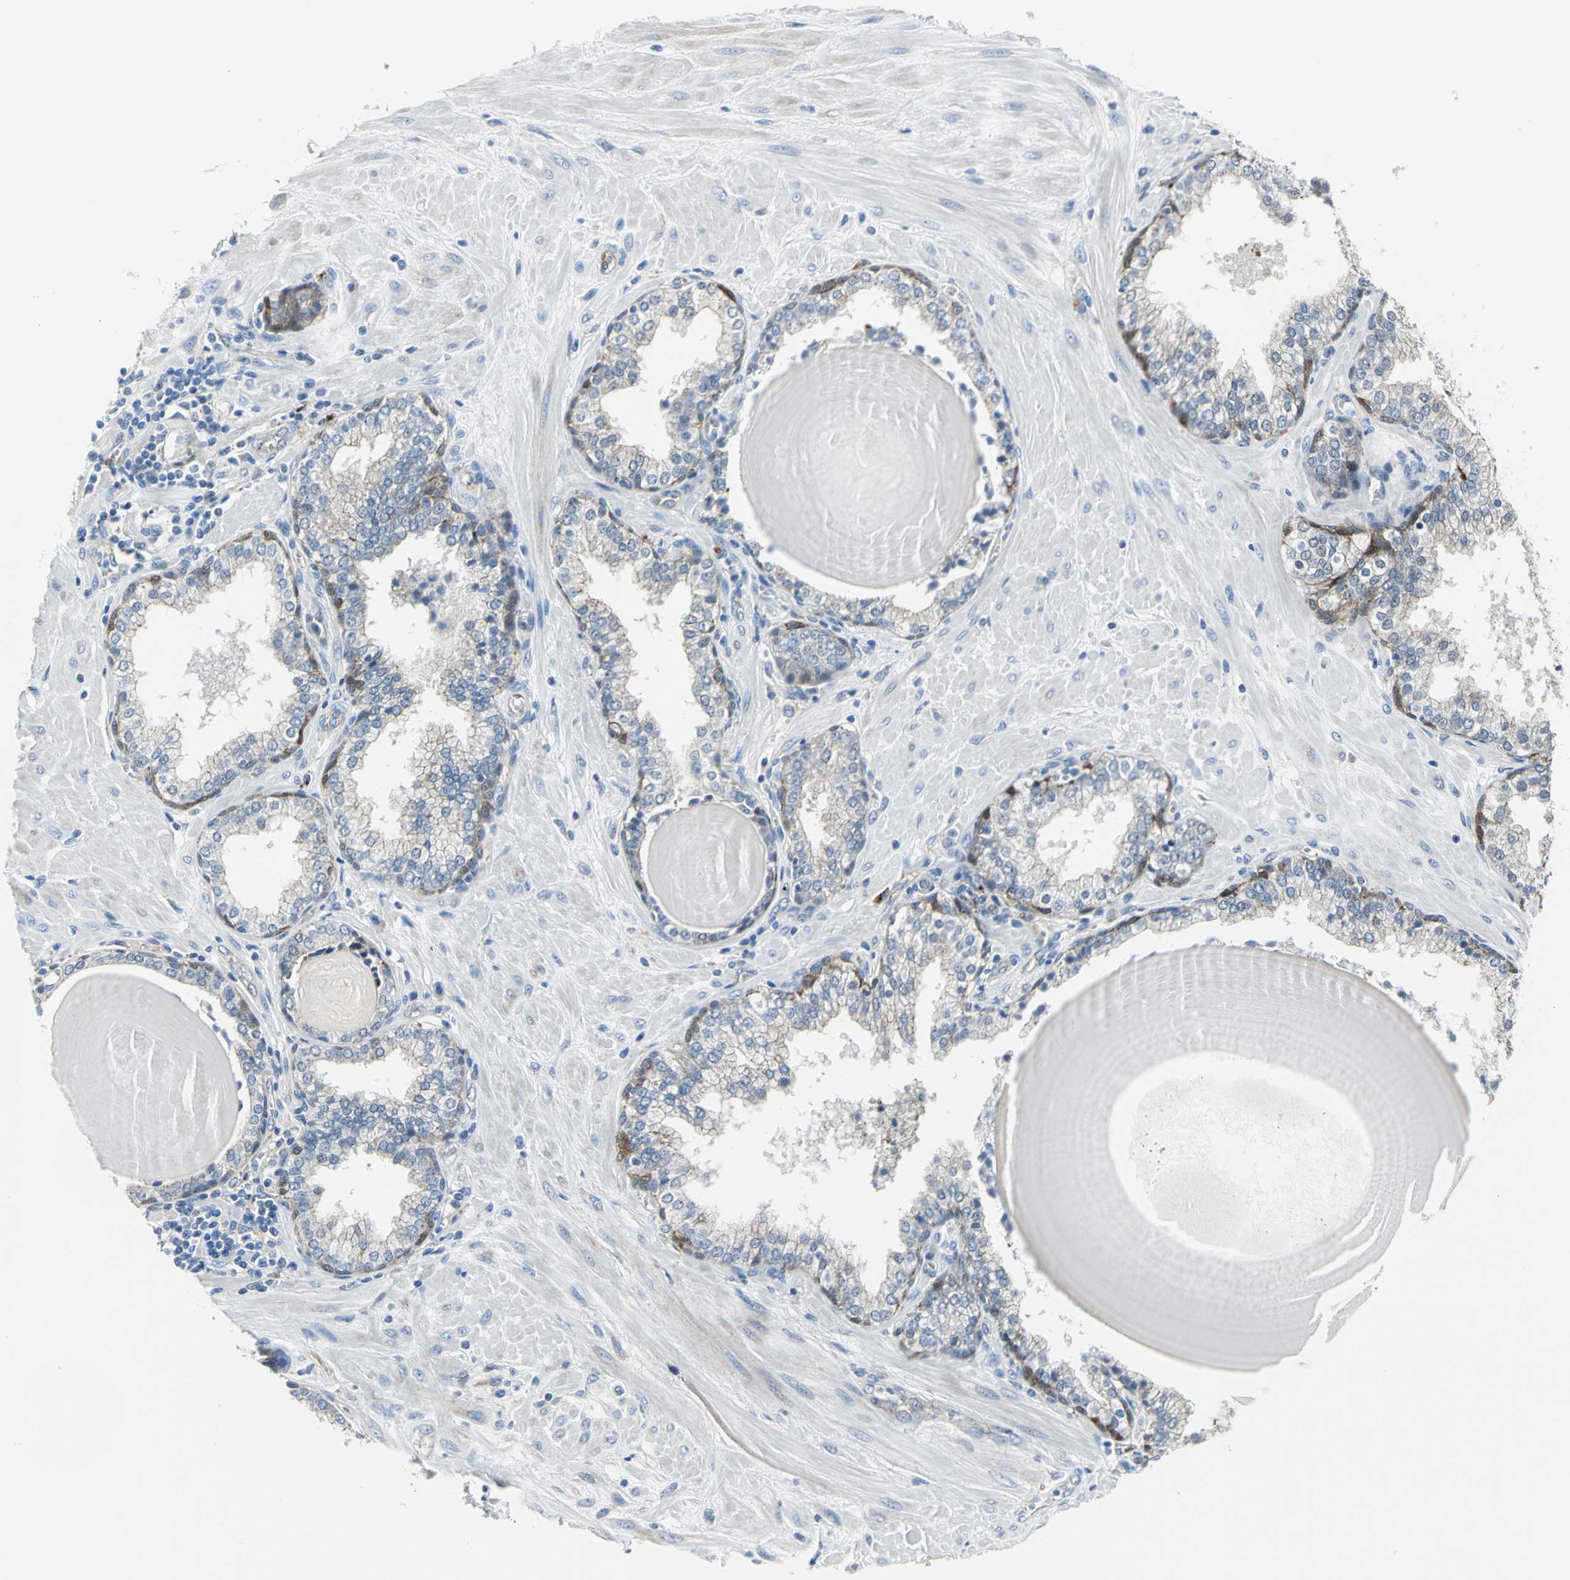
{"staining": {"intensity": "moderate", "quantity": "<25%", "location": "cytoplasmic/membranous"}, "tissue": "prostate", "cell_type": "Glandular cells", "image_type": "normal", "snomed": [{"axis": "morphology", "description": "Normal tissue, NOS"}, {"axis": "topography", "description": "Prostate"}], "caption": "IHC micrograph of normal prostate: human prostate stained using immunohistochemistry exhibits low levels of moderate protein expression localized specifically in the cytoplasmic/membranous of glandular cells, appearing as a cytoplasmic/membranous brown color.", "gene": "ENSG00000285130", "patient": {"sex": "male", "age": 51}}